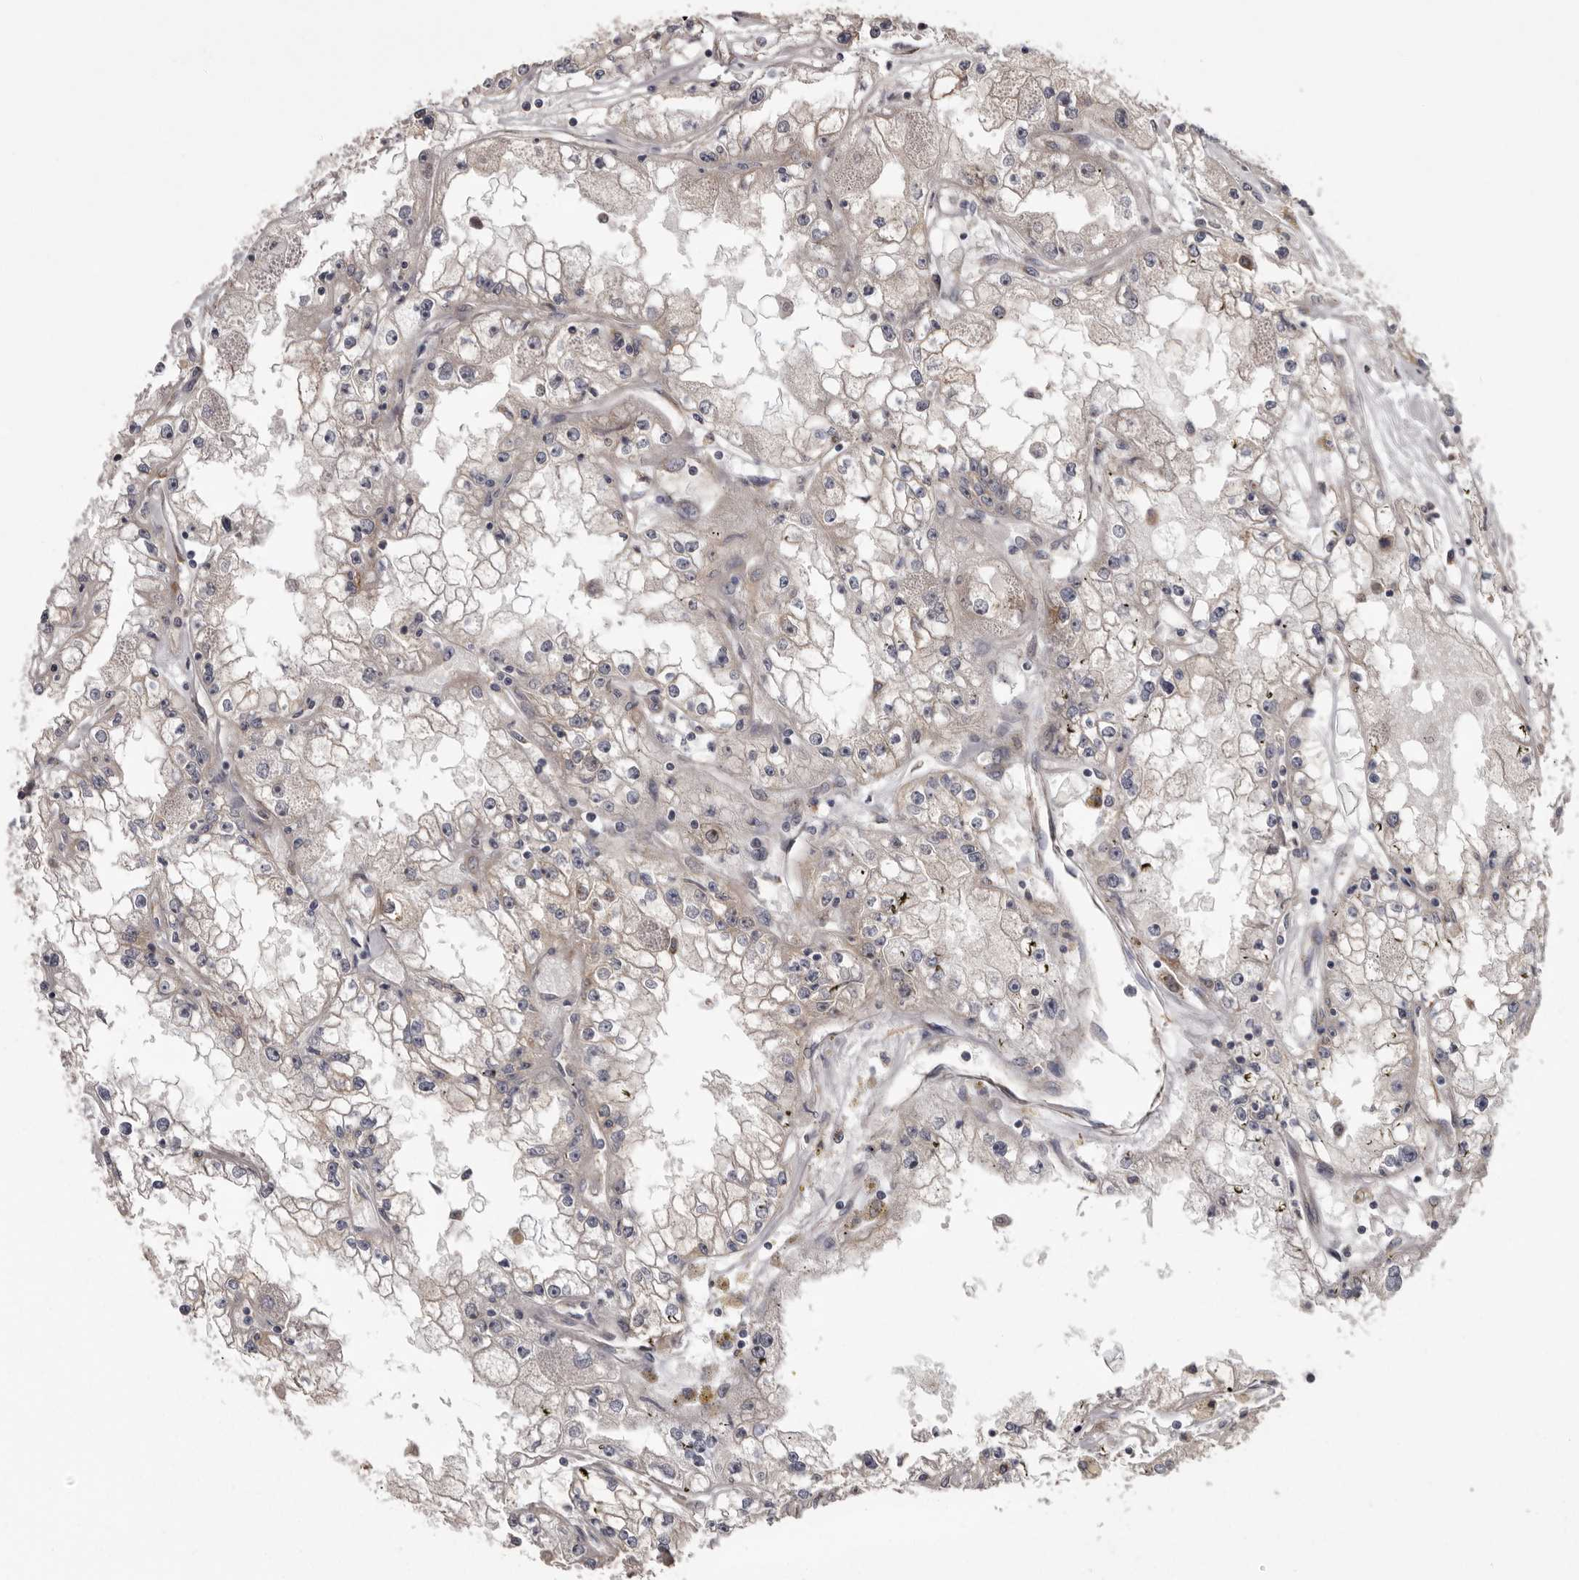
{"staining": {"intensity": "negative", "quantity": "none", "location": "none"}, "tissue": "renal cancer", "cell_type": "Tumor cells", "image_type": "cancer", "snomed": [{"axis": "morphology", "description": "Adenocarcinoma, NOS"}, {"axis": "topography", "description": "Kidney"}], "caption": "Immunohistochemistry micrograph of neoplastic tissue: renal cancer (adenocarcinoma) stained with DAB demonstrates no significant protein positivity in tumor cells.", "gene": "DARS1", "patient": {"sex": "male", "age": 56}}